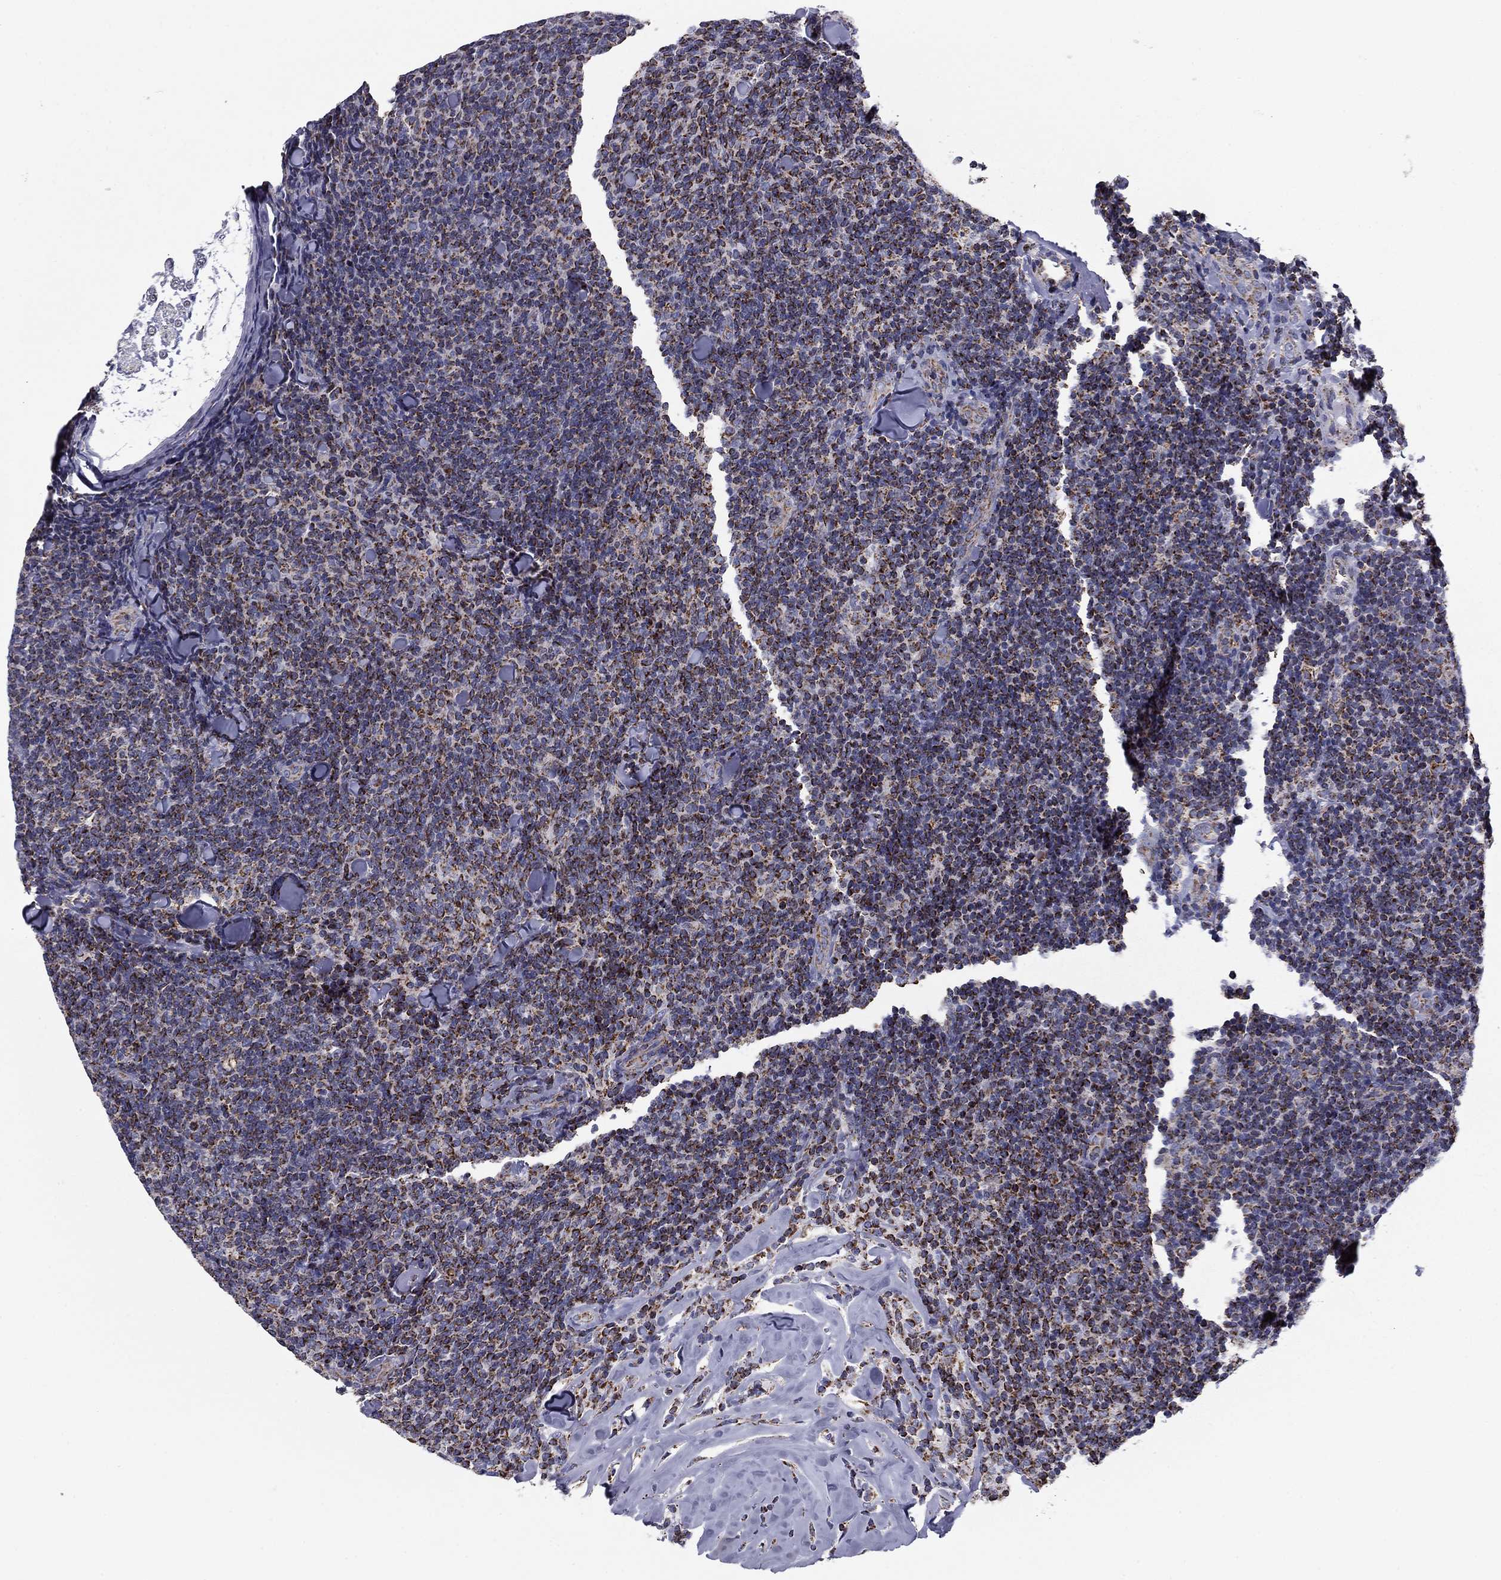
{"staining": {"intensity": "moderate", "quantity": ">75%", "location": "cytoplasmic/membranous"}, "tissue": "lymphoma", "cell_type": "Tumor cells", "image_type": "cancer", "snomed": [{"axis": "morphology", "description": "Malignant lymphoma, non-Hodgkin's type, Low grade"}, {"axis": "topography", "description": "Lymph node"}], "caption": "Tumor cells exhibit moderate cytoplasmic/membranous staining in about >75% of cells in low-grade malignant lymphoma, non-Hodgkin's type.", "gene": "NDUFV1", "patient": {"sex": "female", "age": 56}}